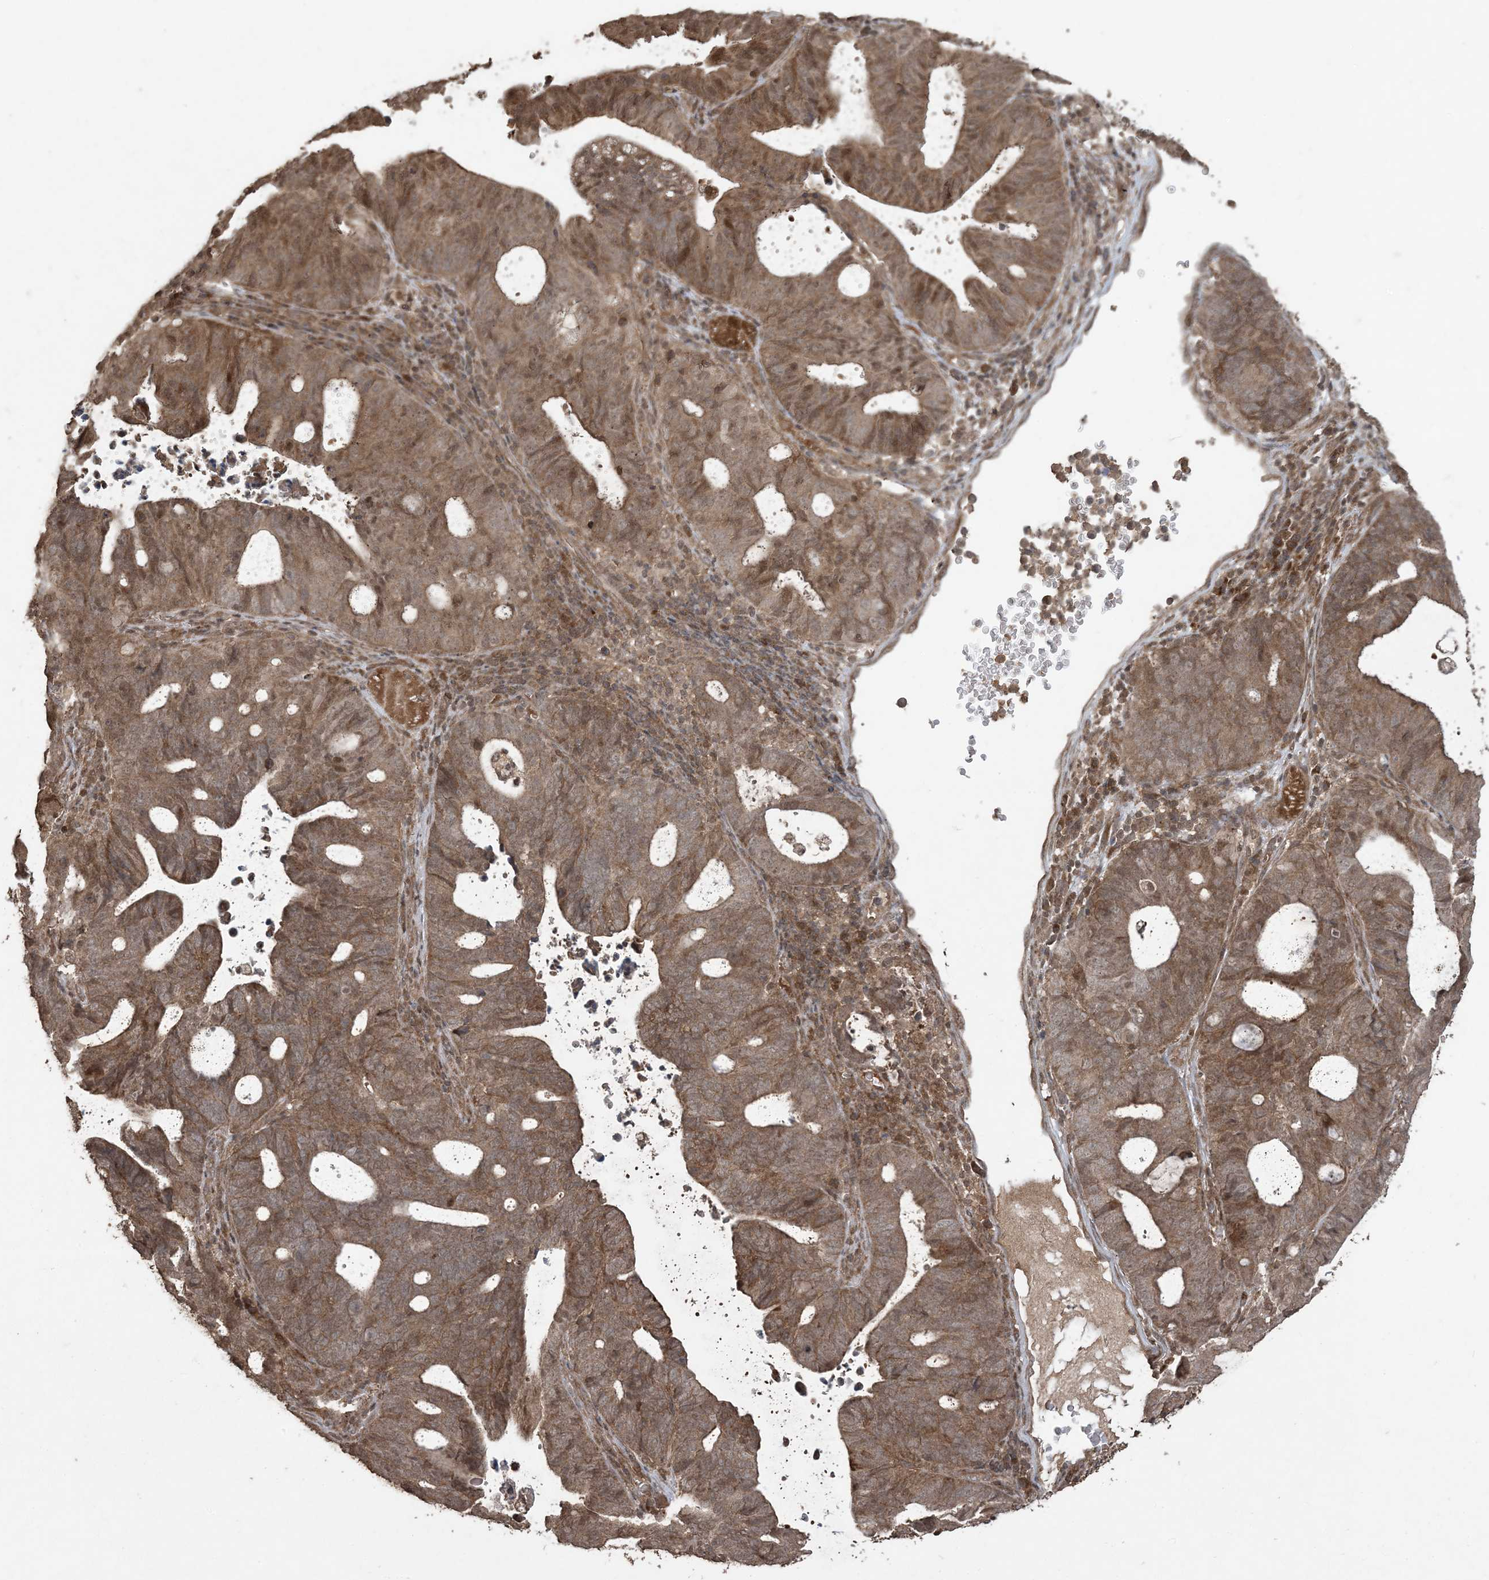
{"staining": {"intensity": "moderate", "quantity": ">75%", "location": "cytoplasmic/membranous"}, "tissue": "endometrial cancer", "cell_type": "Tumor cells", "image_type": "cancer", "snomed": [{"axis": "morphology", "description": "Adenocarcinoma, NOS"}, {"axis": "topography", "description": "Uterus"}], "caption": "Protein staining demonstrates moderate cytoplasmic/membranous staining in approximately >75% of tumor cells in endometrial cancer (adenocarcinoma). Nuclei are stained in blue.", "gene": "EFCAB8", "patient": {"sex": "female", "age": 83}}